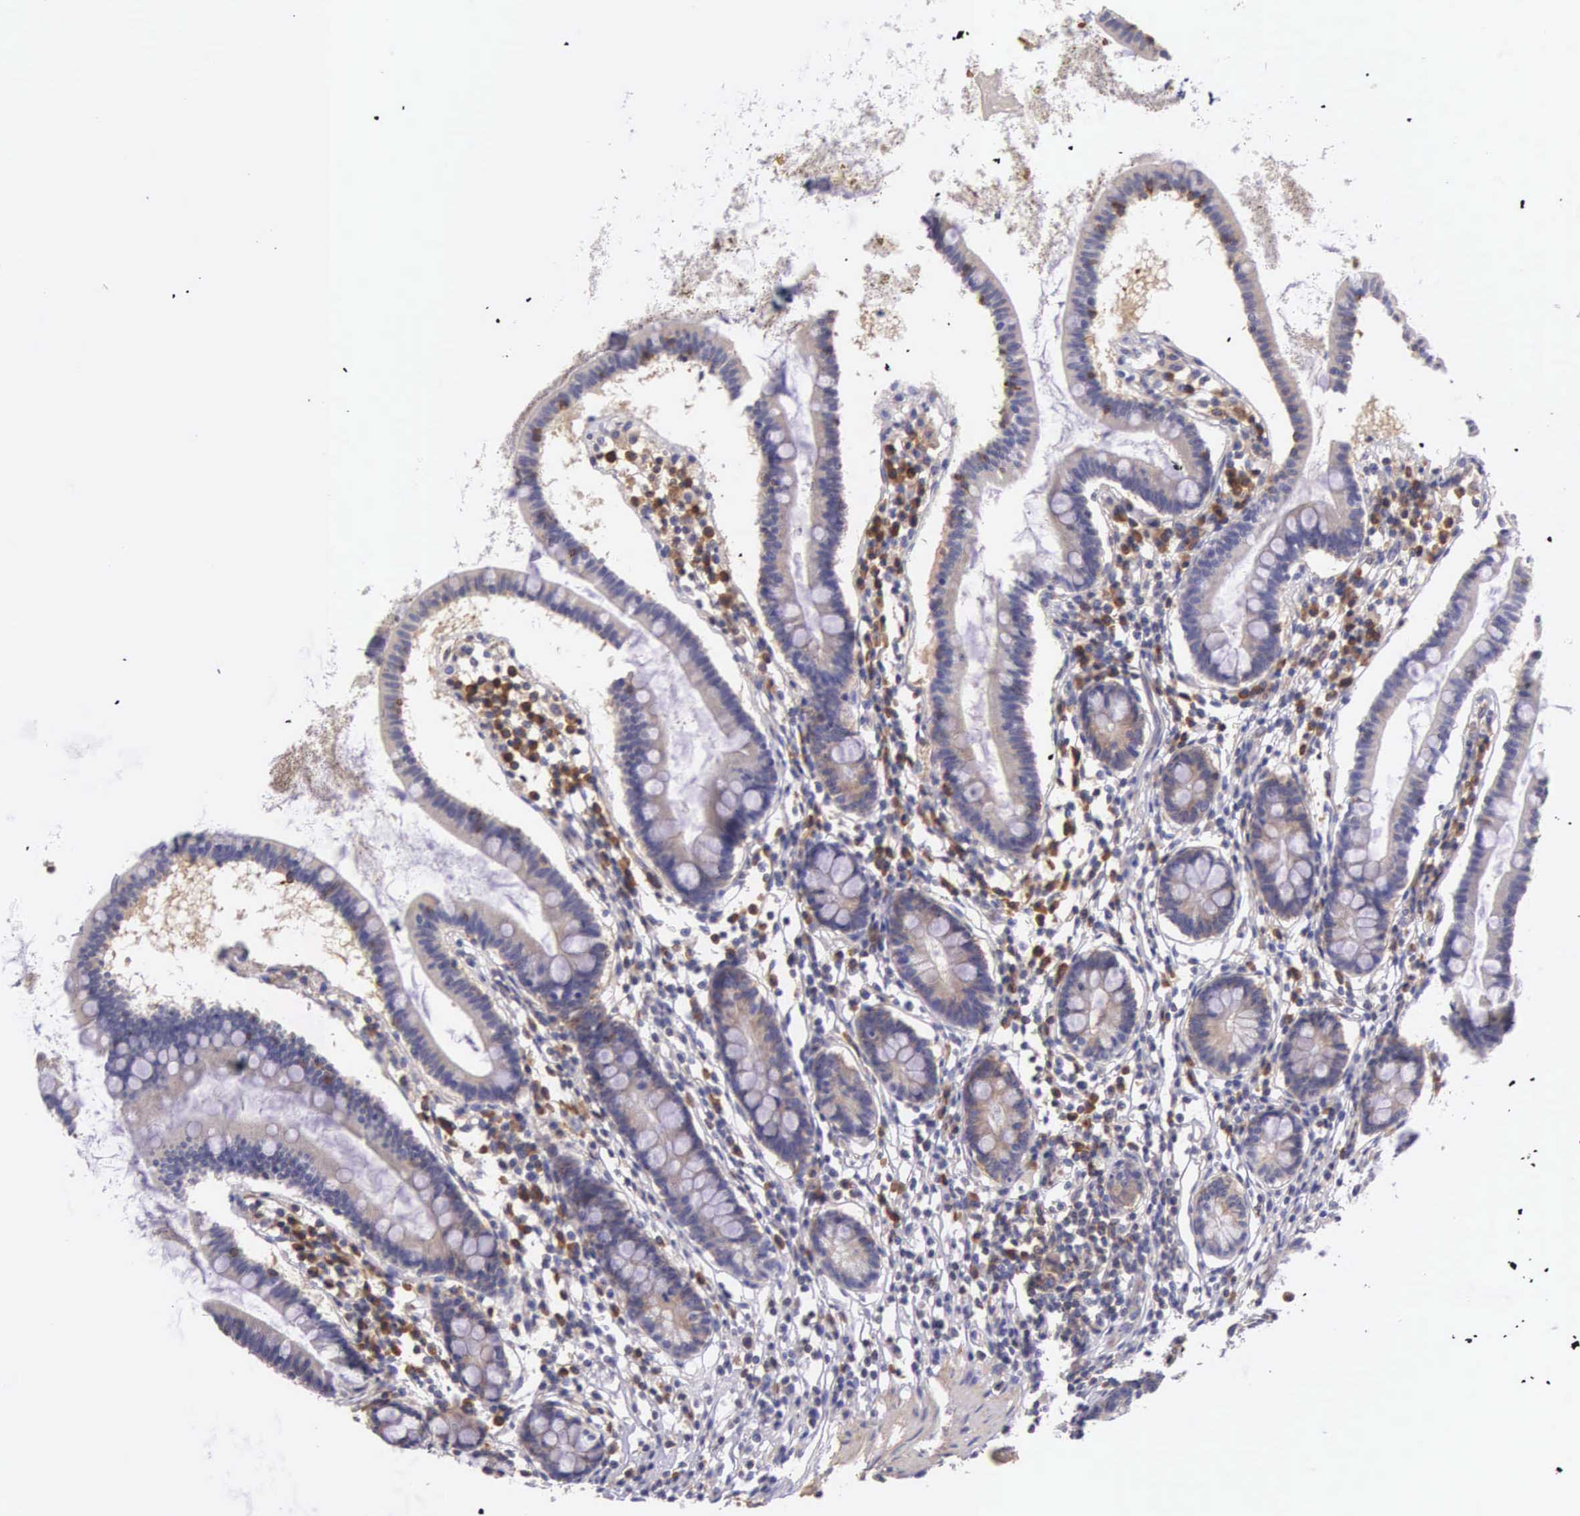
{"staining": {"intensity": "negative", "quantity": "none", "location": "none"}, "tissue": "small intestine", "cell_type": "Glandular cells", "image_type": "normal", "snomed": [{"axis": "morphology", "description": "Normal tissue, NOS"}, {"axis": "topography", "description": "Small intestine"}], "caption": "Normal small intestine was stained to show a protein in brown. There is no significant expression in glandular cells. (Stains: DAB immunohistochemistry with hematoxylin counter stain, Microscopy: brightfield microscopy at high magnification).", "gene": "OSBPL3", "patient": {"sex": "female", "age": 37}}